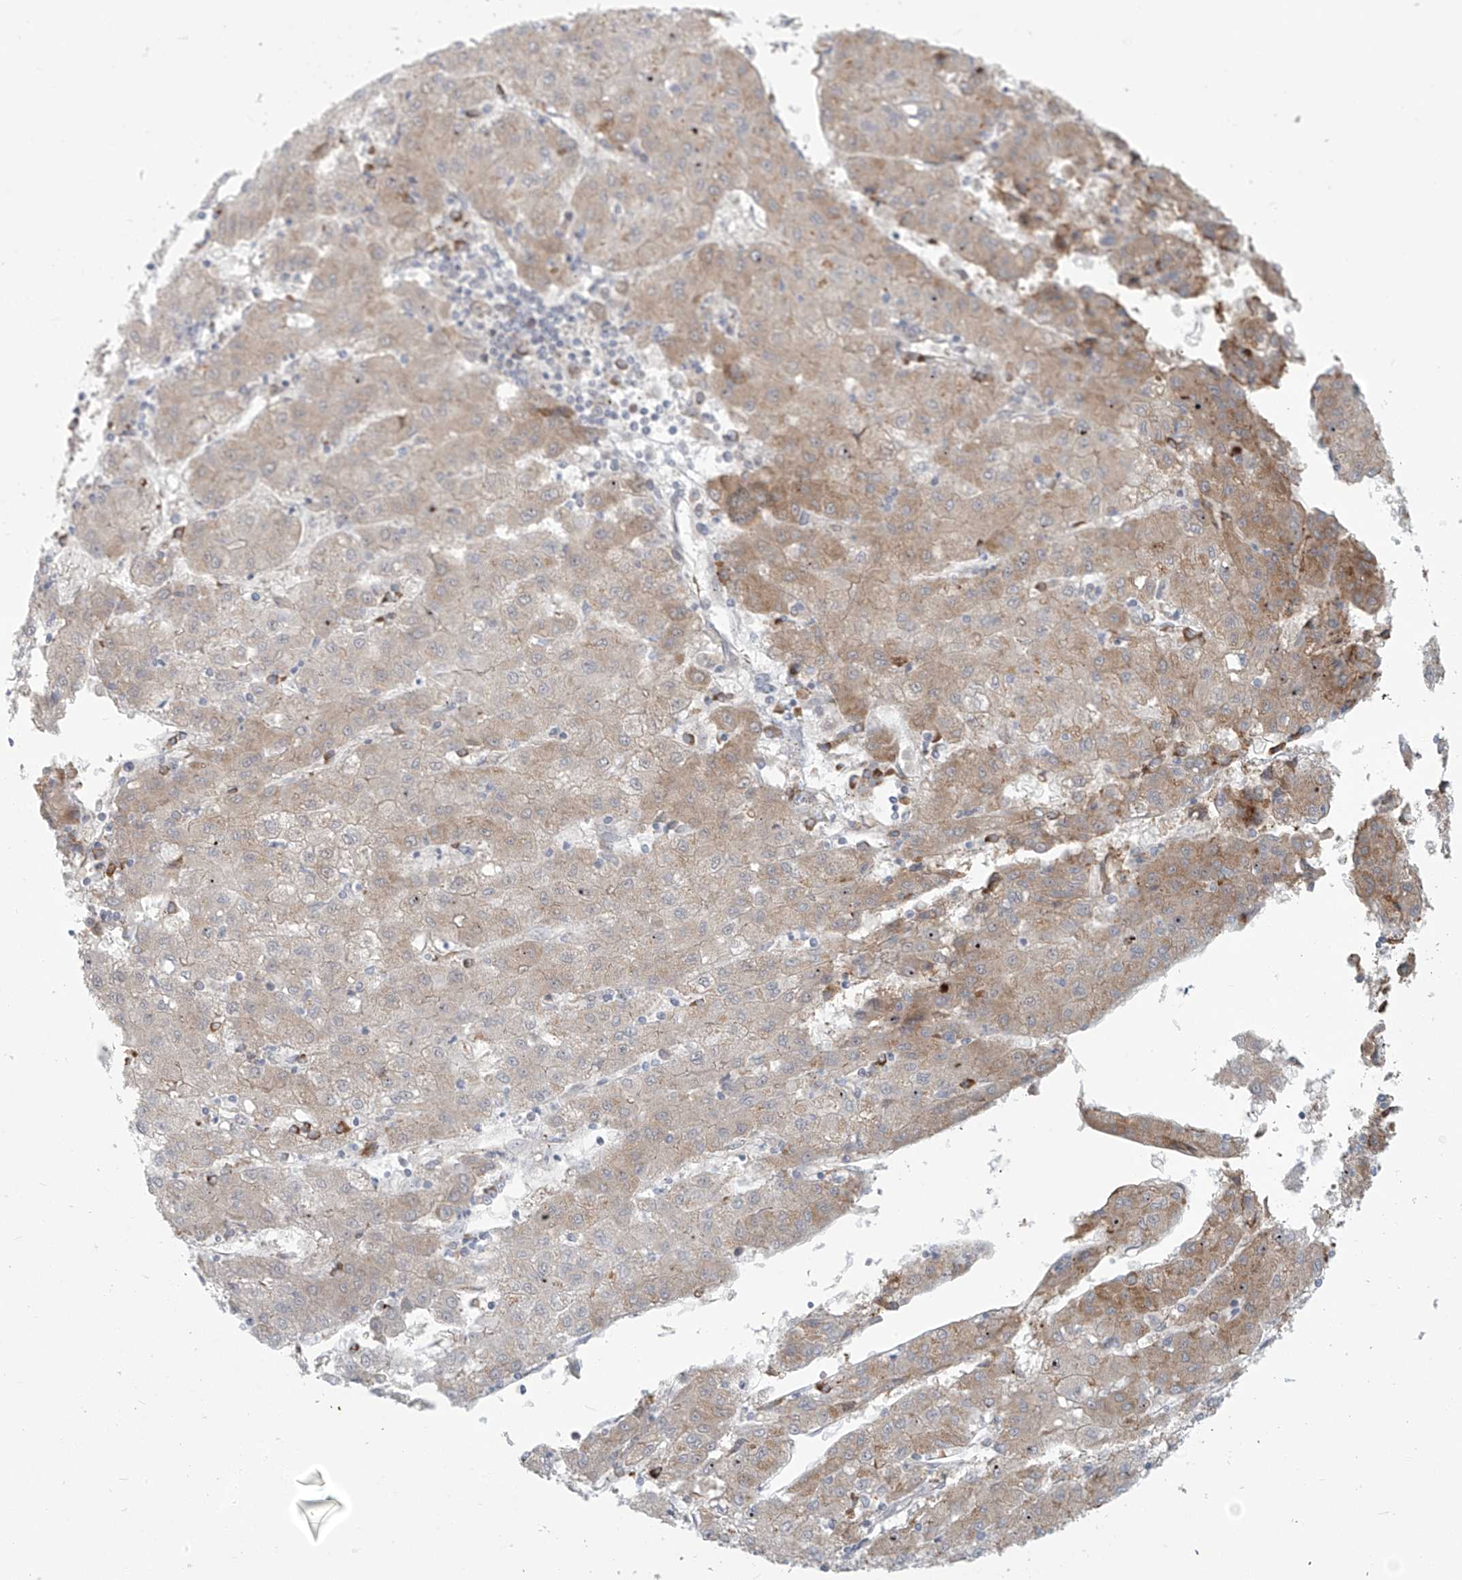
{"staining": {"intensity": "moderate", "quantity": "25%-75%", "location": "cytoplasmic/membranous"}, "tissue": "liver cancer", "cell_type": "Tumor cells", "image_type": "cancer", "snomed": [{"axis": "morphology", "description": "Carcinoma, Hepatocellular, NOS"}, {"axis": "topography", "description": "Liver"}], "caption": "Immunohistochemistry micrograph of neoplastic tissue: human liver cancer (hepatocellular carcinoma) stained using immunohistochemistry (IHC) shows medium levels of moderate protein expression localized specifically in the cytoplasmic/membranous of tumor cells, appearing as a cytoplasmic/membranous brown color.", "gene": "KATNIP", "patient": {"sex": "male", "age": 72}}